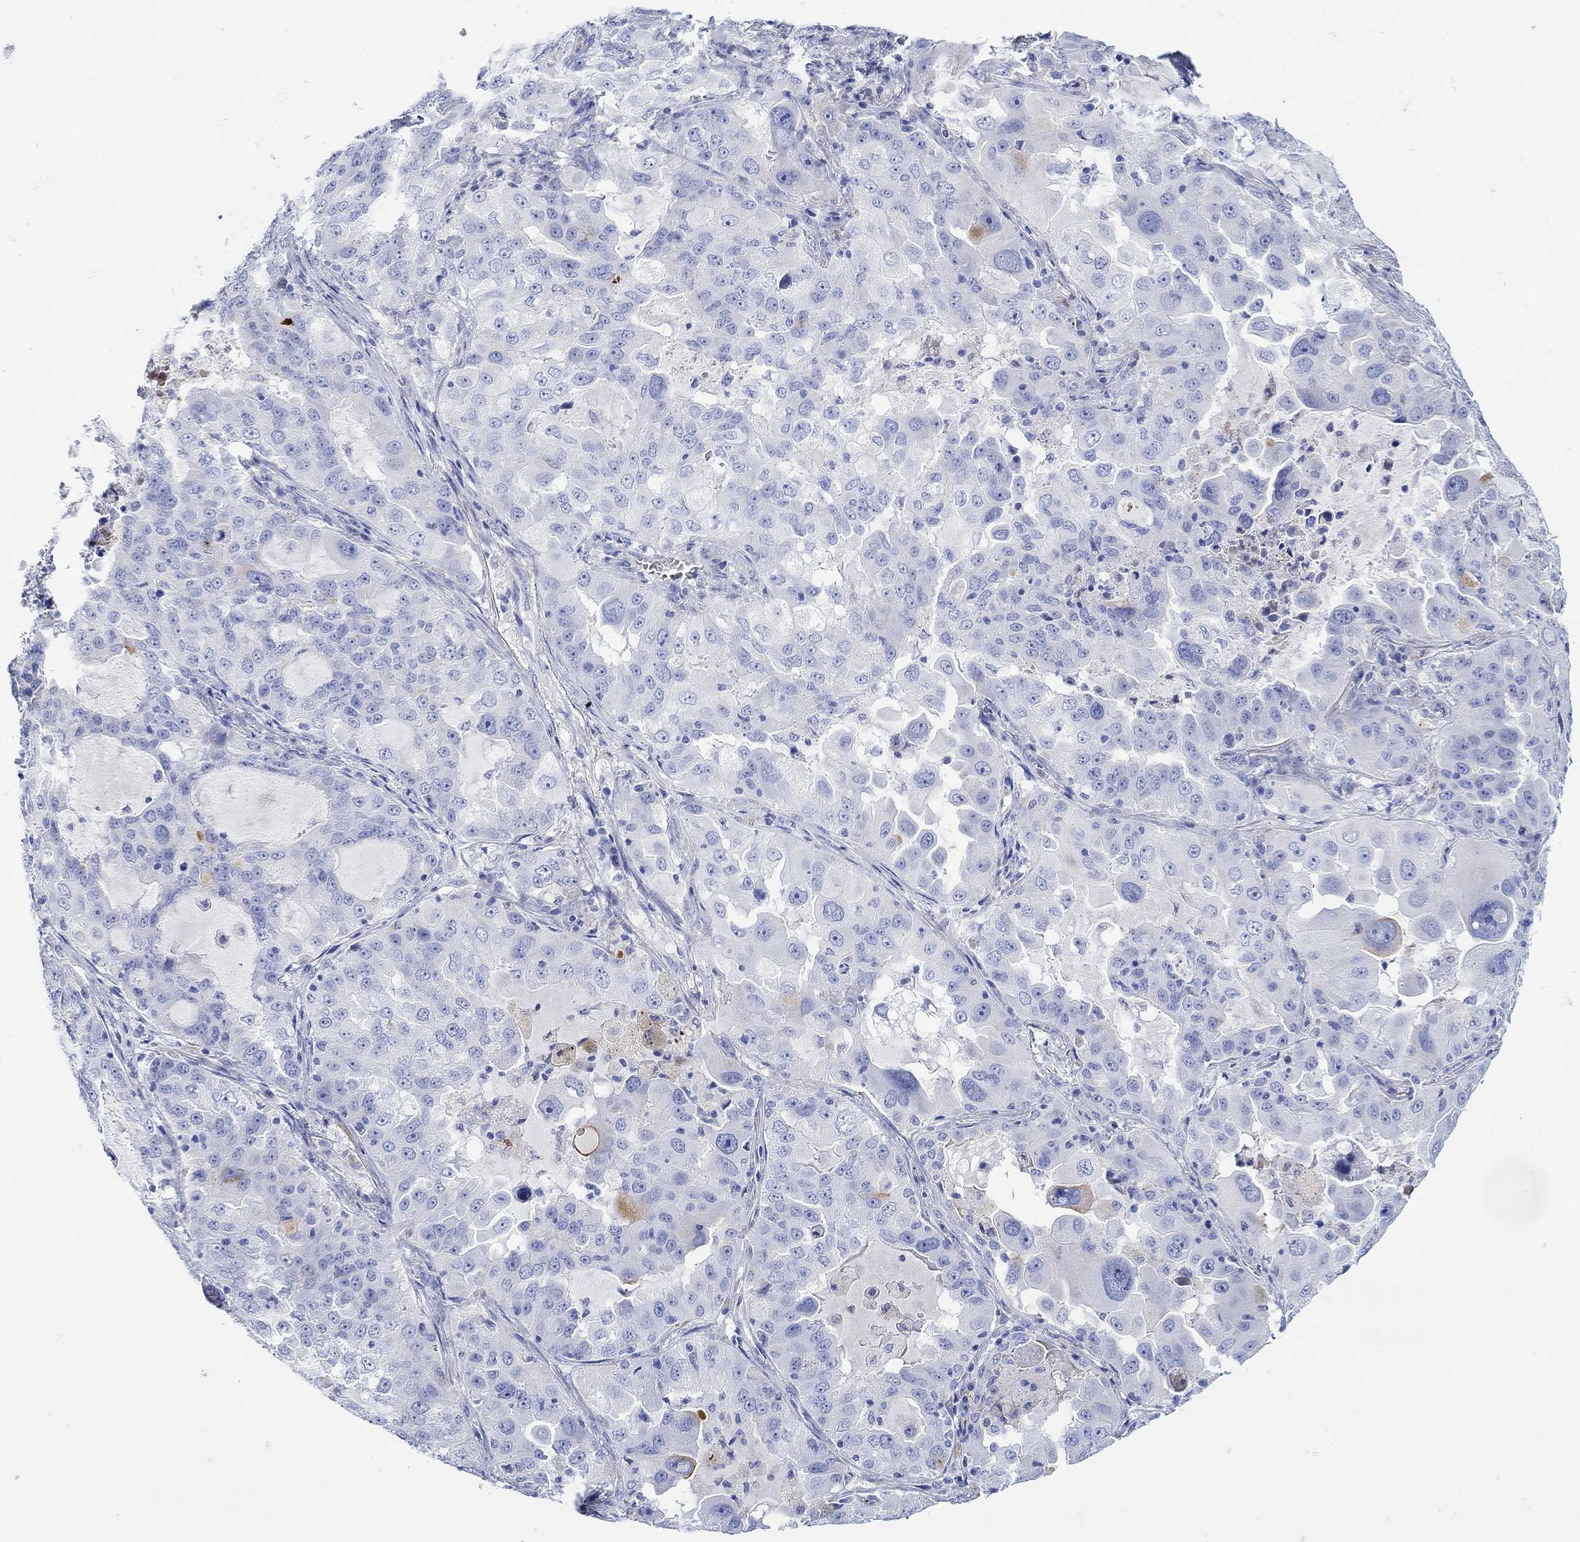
{"staining": {"intensity": "weak", "quantity": "<25%", "location": "cytoplasmic/membranous"}, "tissue": "lung cancer", "cell_type": "Tumor cells", "image_type": "cancer", "snomed": [{"axis": "morphology", "description": "Adenocarcinoma, NOS"}, {"axis": "topography", "description": "Lung"}], "caption": "The micrograph shows no significant positivity in tumor cells of adenocarcinoma (lung).", "gene": "ANKMY1", "patient": {"sex": "female", "age": 61}}